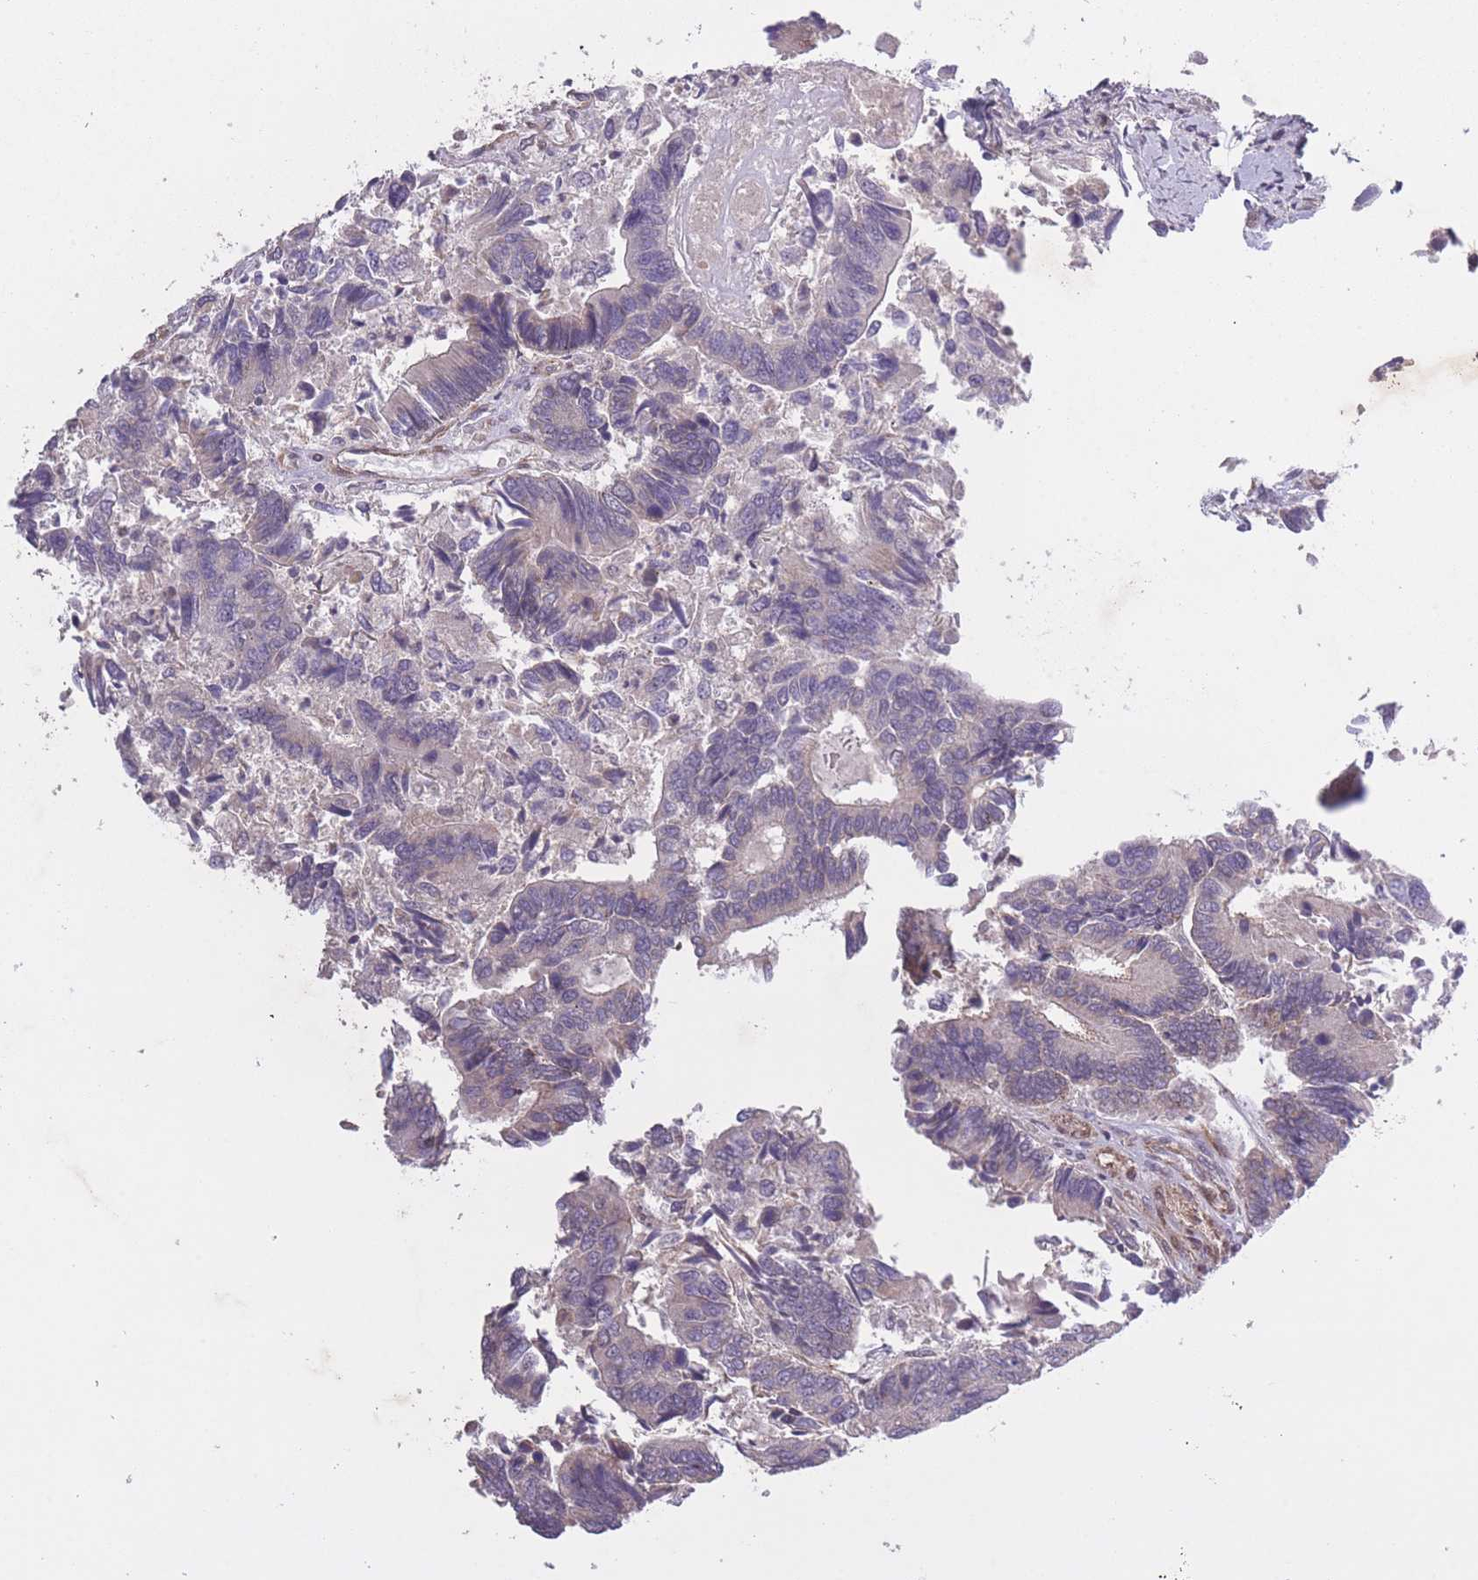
{"staining": {"intensity": "negative", "quantity": "none", "location": "none"}, "tissue": "colorectal cancer", "cell_type": "Tumor cells", "image_type": "cancer", "snomed": [{"axis": "morphology", "description": "Adenocarcinoma, NOS"}, {"axis": "topography", "description": "Colon"}], "caption": "This is an immunohistochemistry (IHC) histopathology image of human colorectal cancer. There is no staining in tumor cells.", "gene": "CBX6", "patient": {"sex": "female", "age": 67}}